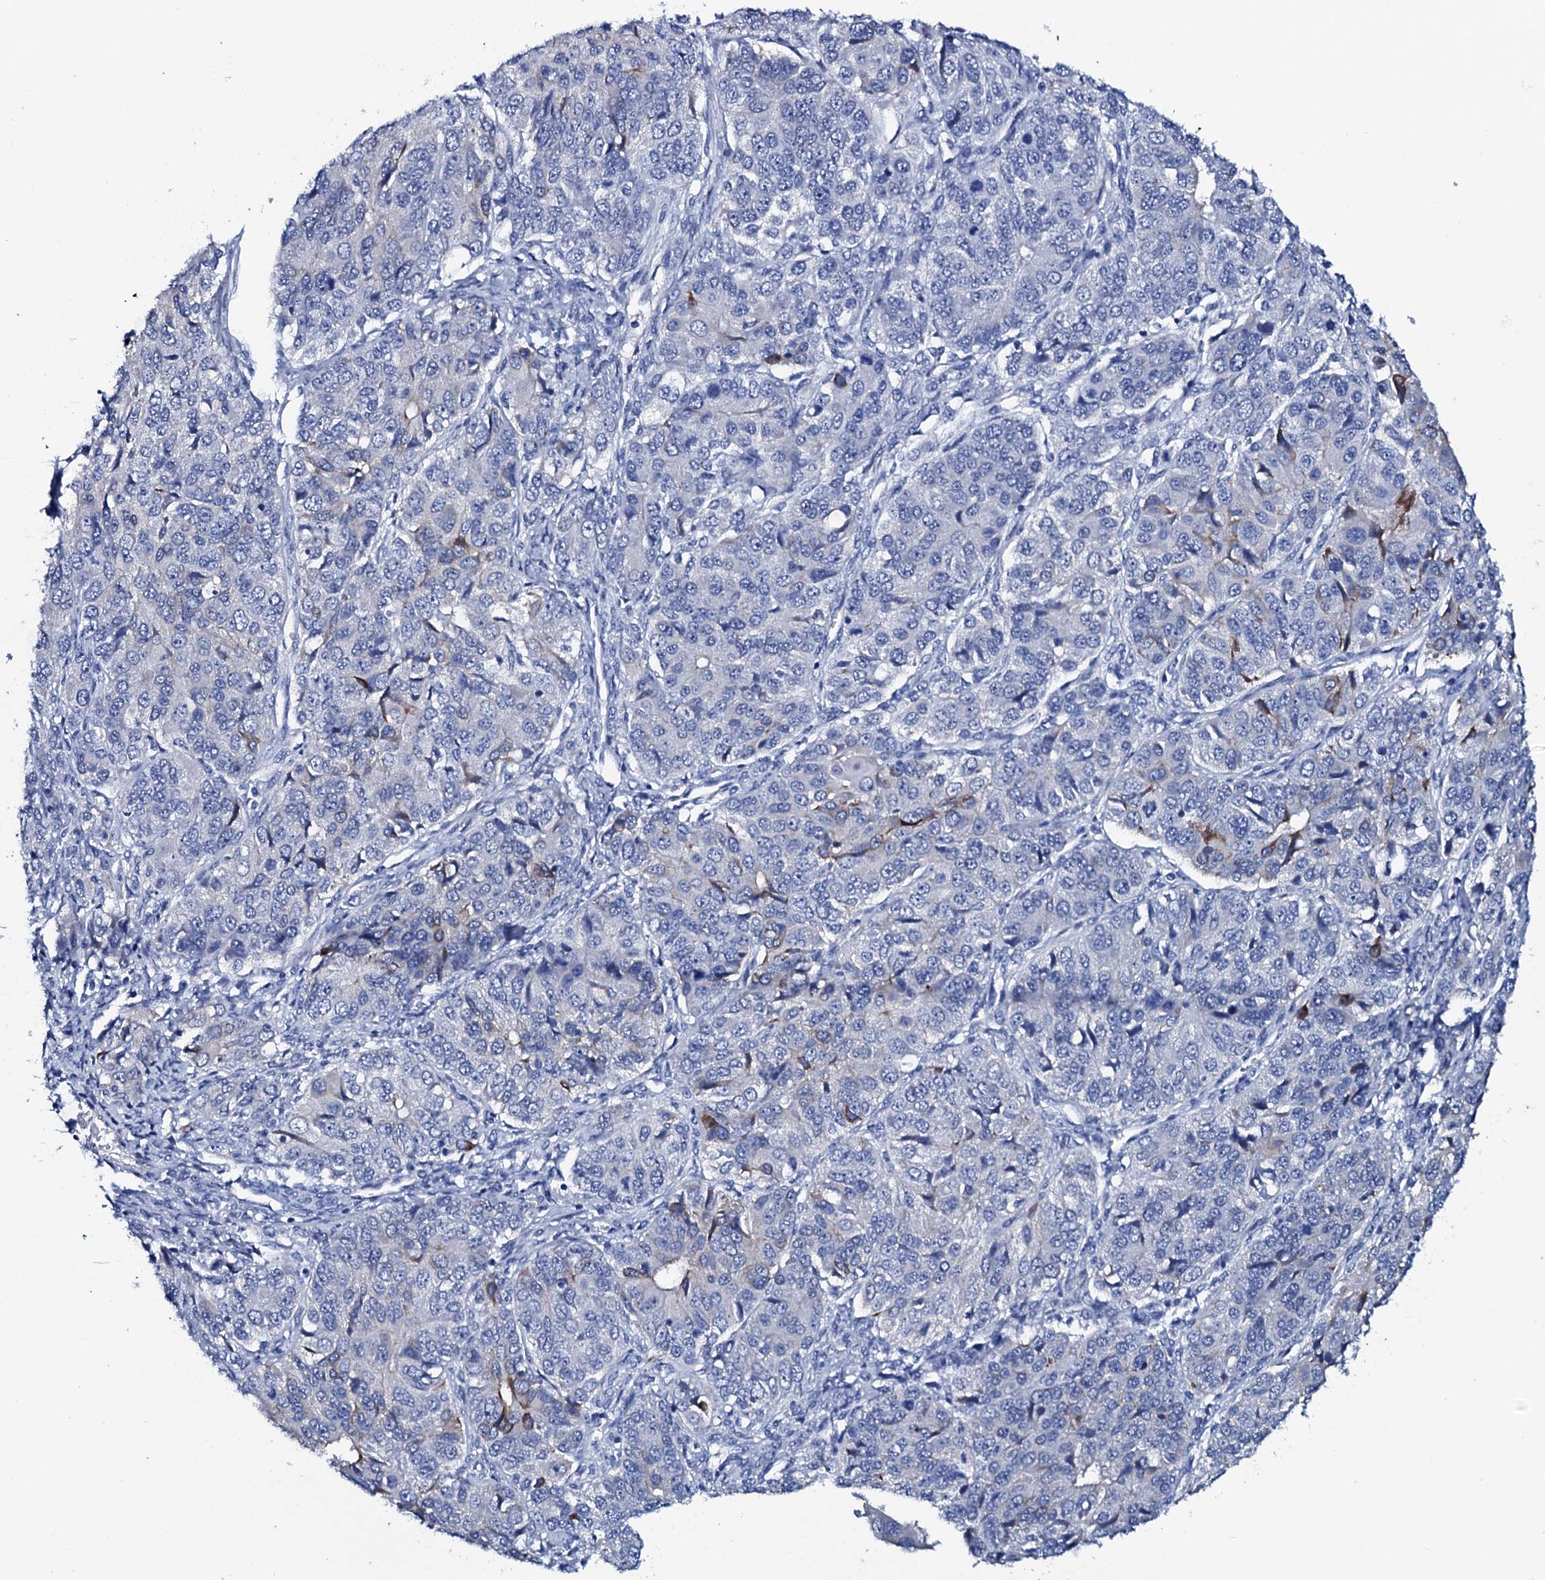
{"staining": {"intensity": "negative", "quantity": "none", "location": "none"}, "tissue": "ovarian cancer", "cell_type": "Tumor cells", "image_type": "cancer", "snomed": [{"axis": "morphology", "description": "Carcinoma, endometroid"}, {"axis": "topography", "description": "Ovary"}], "caption": "Tumor cells show no significant protein staining in ovarian cancer.", "gene": "GYS2", "patient": {"sex": "female", "age": 51}}